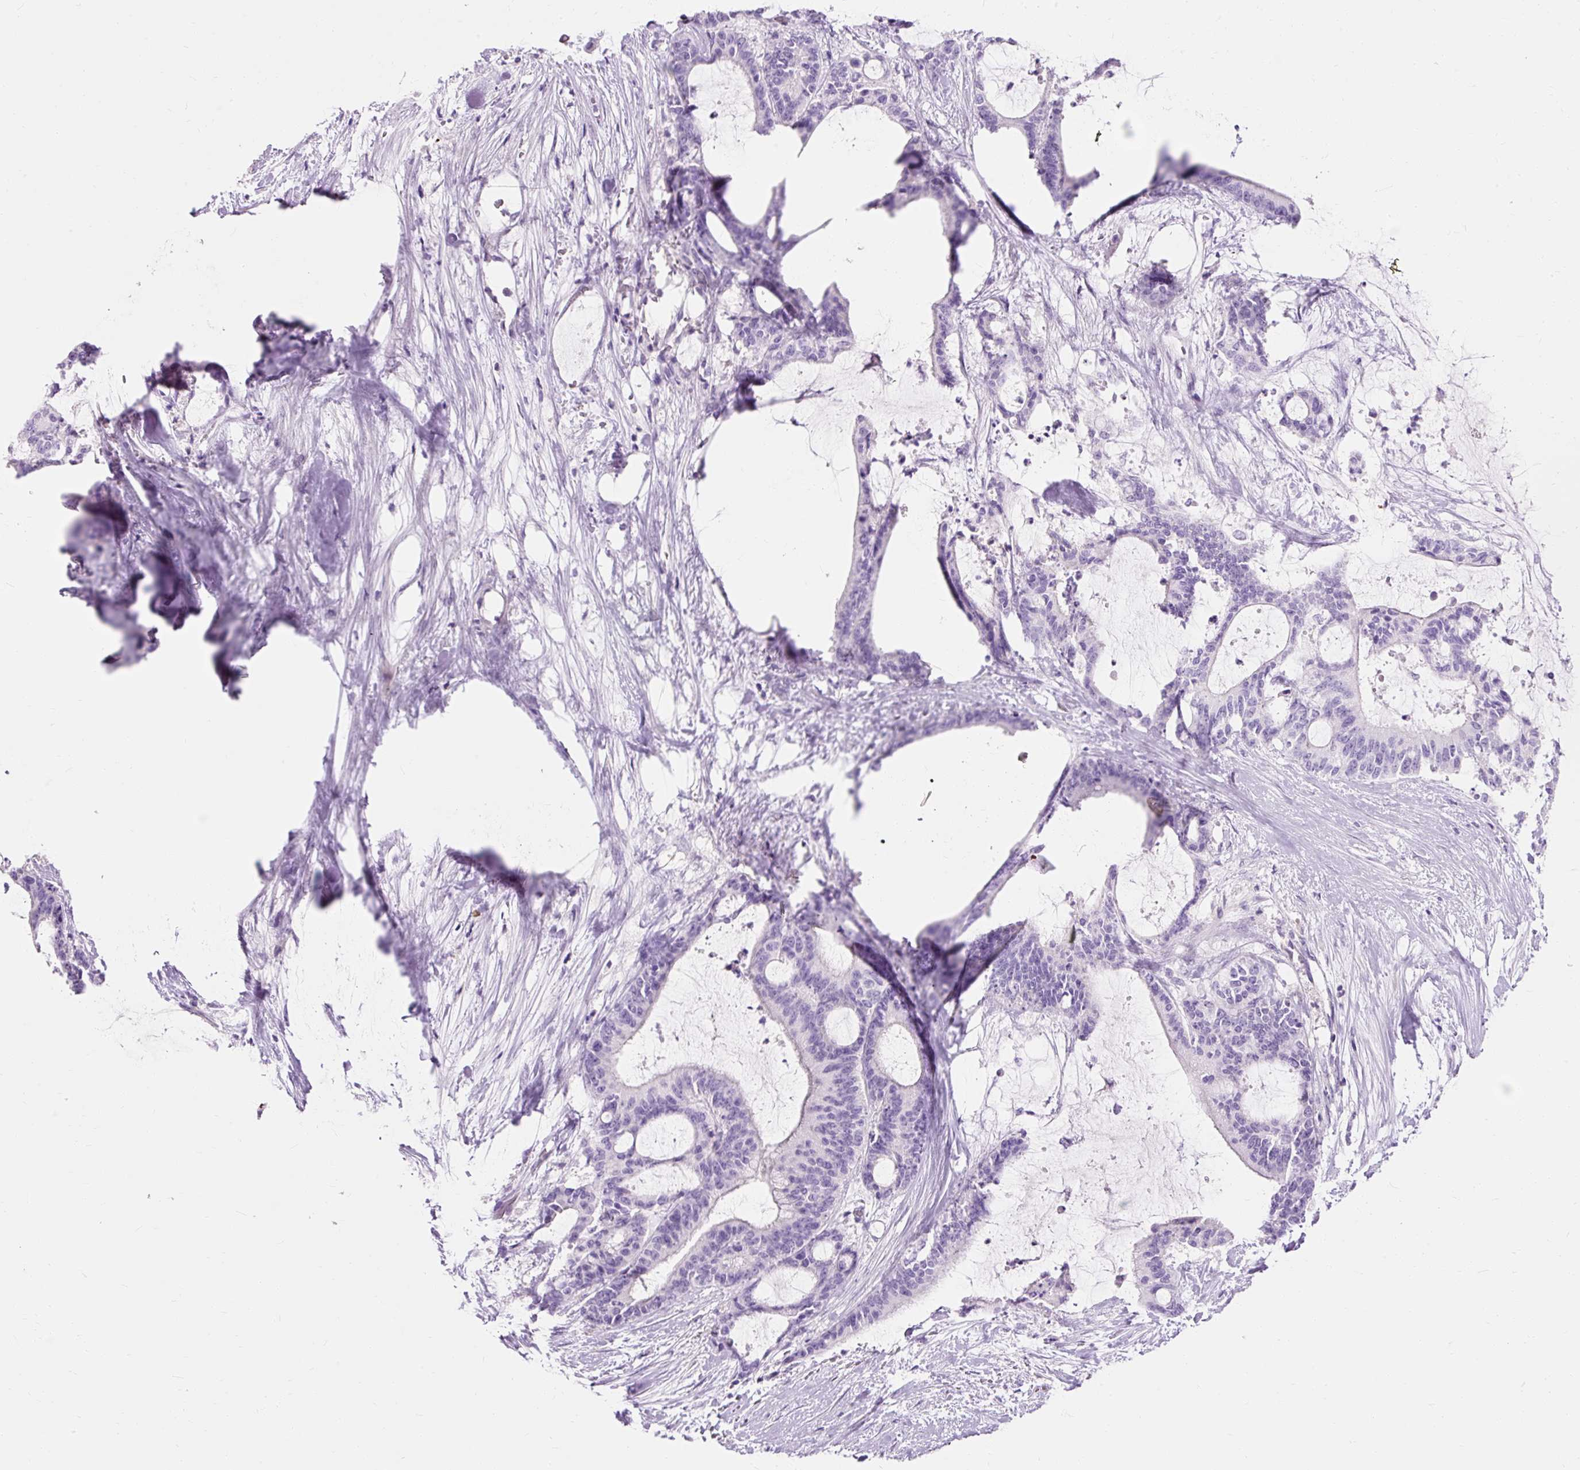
{"staining": {"intensity": "negative", "quantity": "none", "location": "none"}, "tissue": "liver cancer", "cell_type": "Tumor cells", "image_type": "cancer", "snomed": [{"axis": "morphology", "description": "Normal tissue, NOS"}, {"axis": "morphology", "description": "Cholangiocarcinoma"}, {"axis": "topography", "description": "Liver"}, {"axis": "topography", "description": "Peripheral nerve tissue"}], "caption": "A photomicrograph of cholangiocarcinoma (liver) stained for a protein shows no brown staining in tumor cells. (DAB (3,3'-diaminobenzidine) immunohistochemistry (IHC), high magnification).", "gene": "CLDN25", "patient": {"sex": "female", "age": 73}}